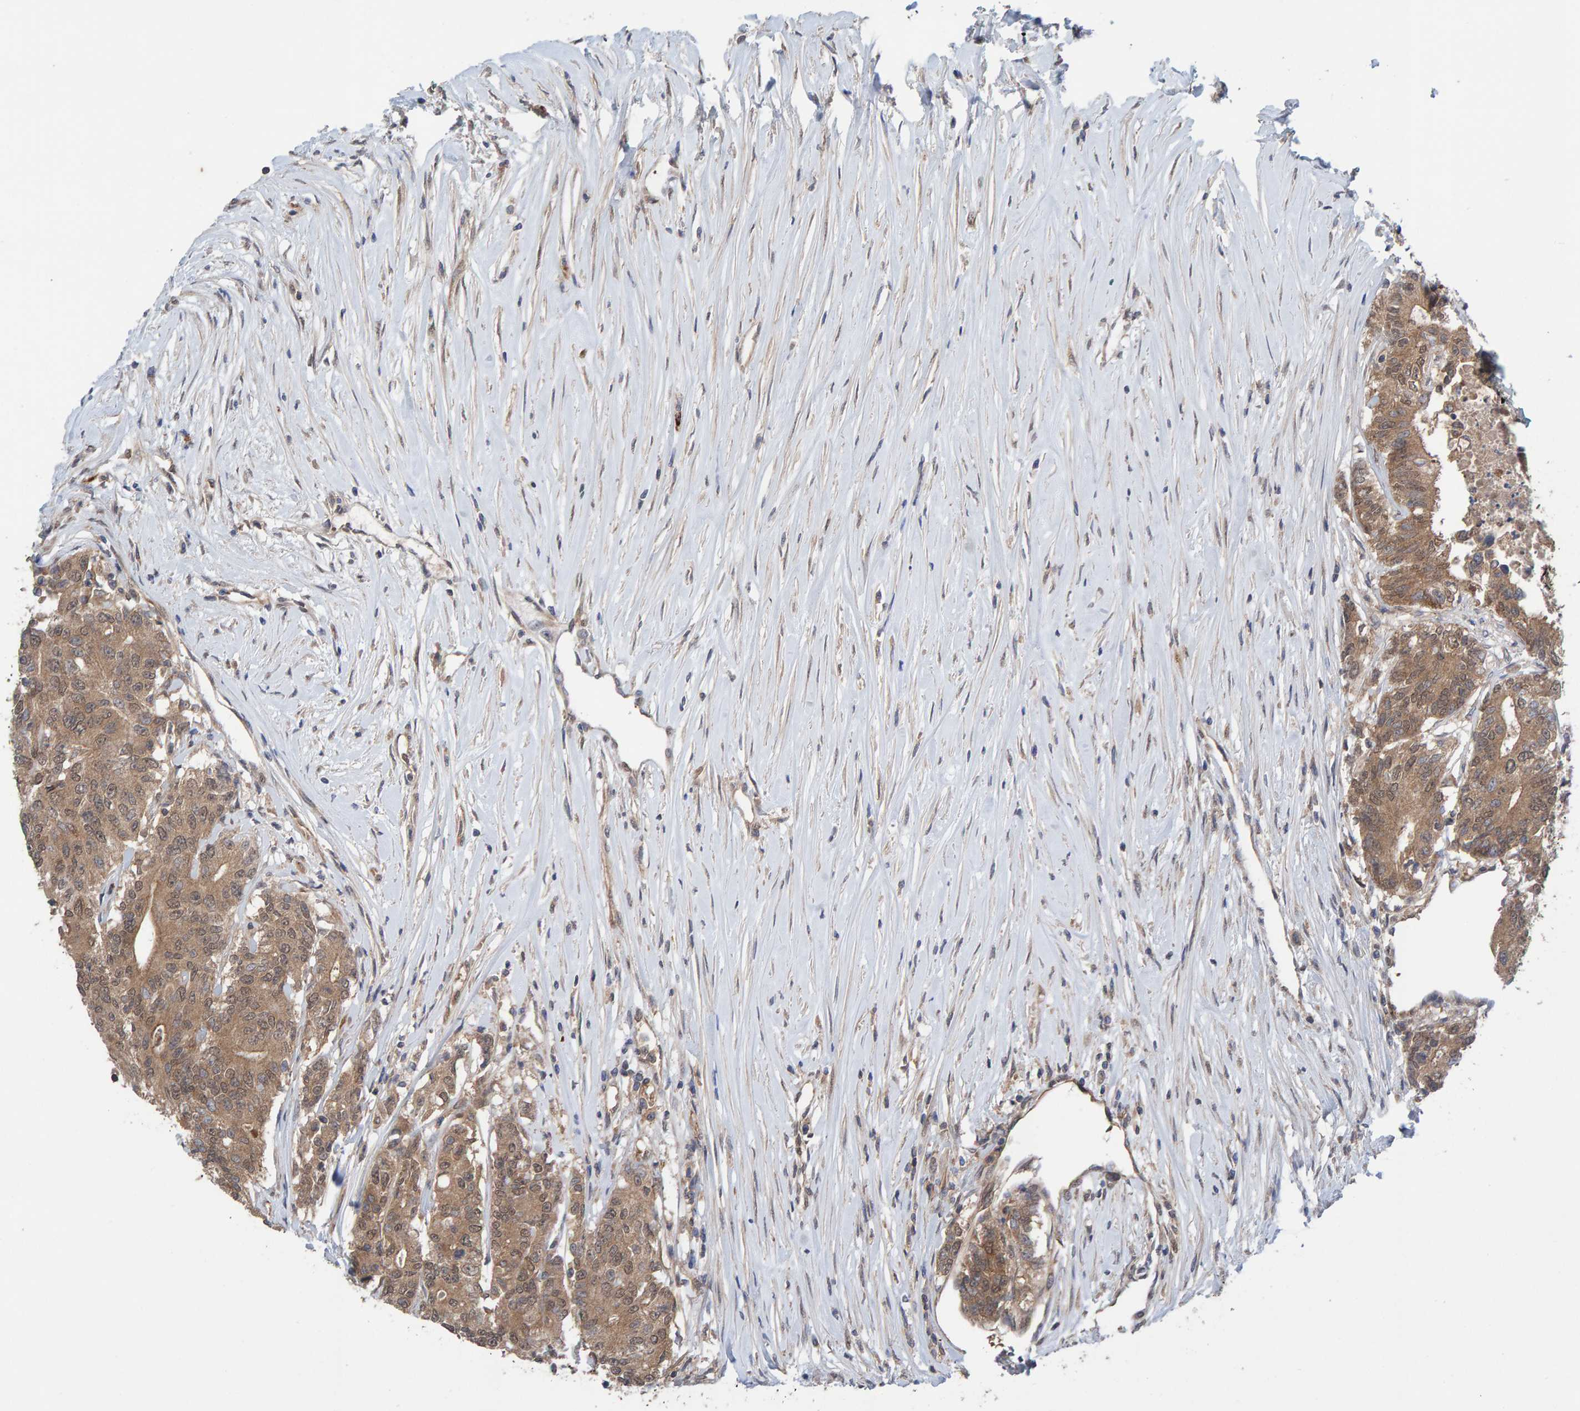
{"staining": {"intensity": "moderate", "quantity": ">75%", "location": "cytoplasmic/membranous"}, "tissue": "colorectal cancer", "cell_type": "Tumor cells", "image_type": "cancer", "snomed": [{"axis": "morphology", "description": "Adenocarcinoma, NOS"}, {"axis": "topography", "description": "Colon"}], "caption": "Moderate cytoplasmic/membranous protein staining is identified in about >75% of tumor cells in colorectal cancer.", "gene": "LRSAM1", "patient": {"sex": "female", "age": 77}}